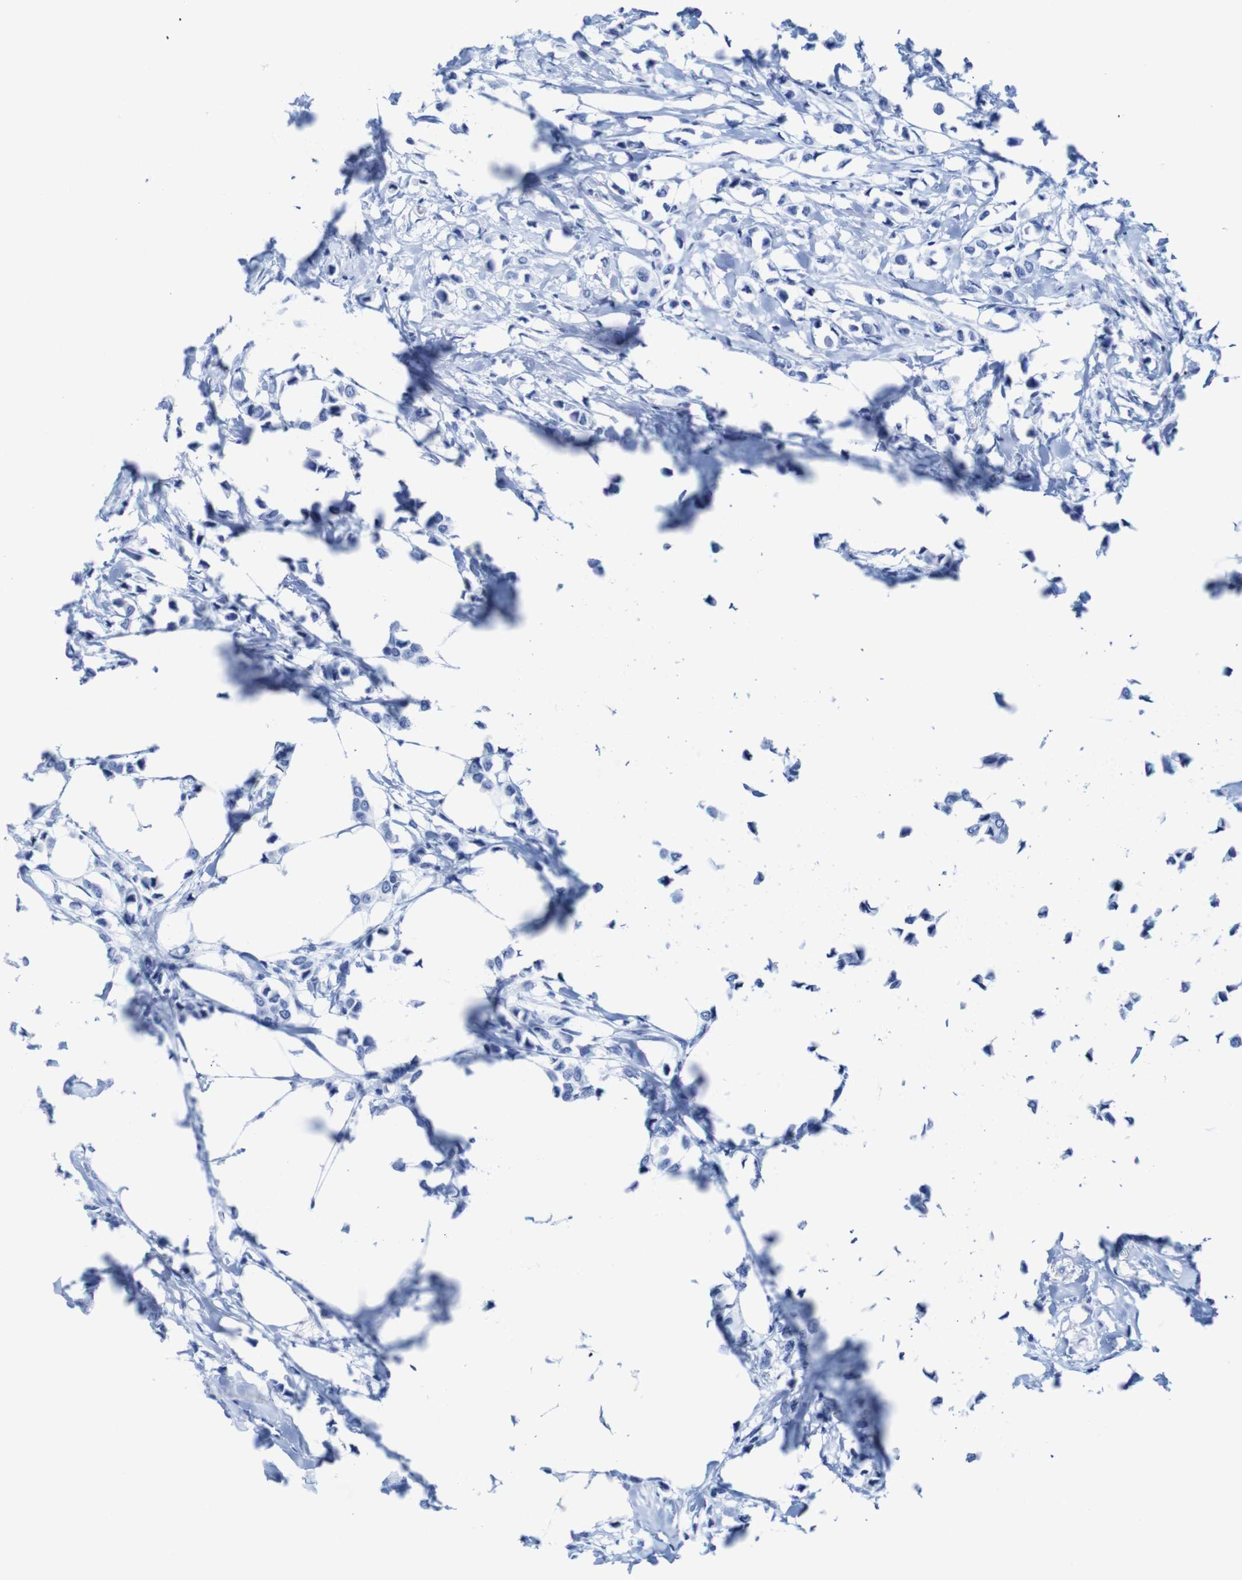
{"staining": {"intensity": "negative", "quantity": "none", "location": "none"}, "tissue": "breast cancer", "cell_type": "Tumor cells", "image_type": "cancer", "snomed": [{"axis": "morphology", "description": "Lobular carcinoma"}, {"axis": "topography", "description": "Breast"}], "caption": "The photomicrograph exhibits no significant expression in tumor cells of breast cancer (lobular carcinoma). (DAB IHC with hematoxylin counter stain).", "gene": "TCEAL9", "patient": {"sex": "female", "age": 51}}